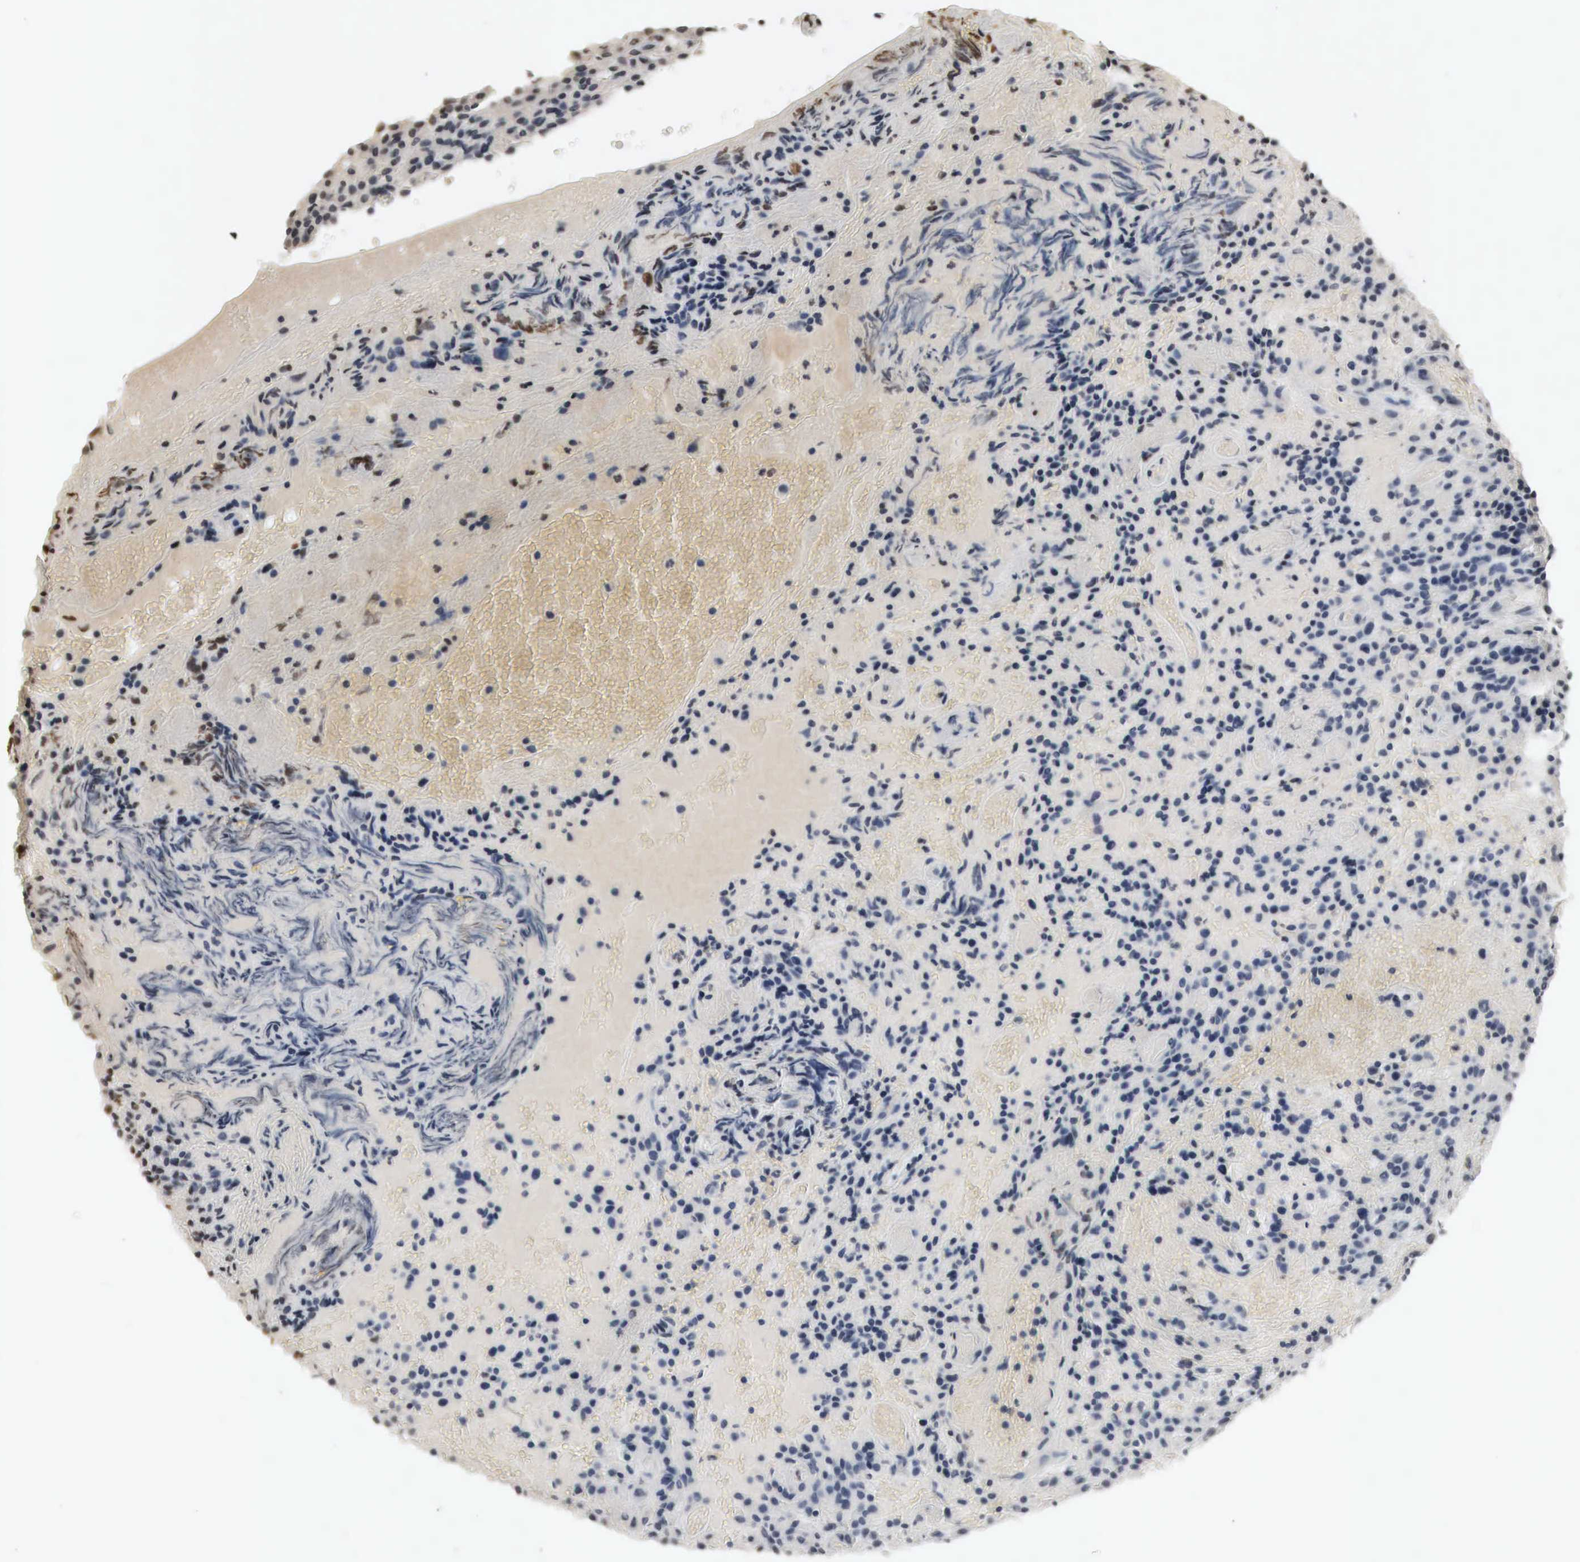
{"staining": {"intensity": "weak", "quantity": "<25%", "location": "nuclear"}, "tissue": "glioma", "cell_type": "Tumor cells", "image_type": "cancer", "snomed": [{"axis": "morphology", "description": "Glioma, malignant, High grade"}, {"axis": "topography", "description": "Brain"}], "caption": "Immunohistochemical staining of glioma shows no significant positivity in tumor cells.", "gene": "ERBB4", "patient": {"sex": "female", "age": 13}}